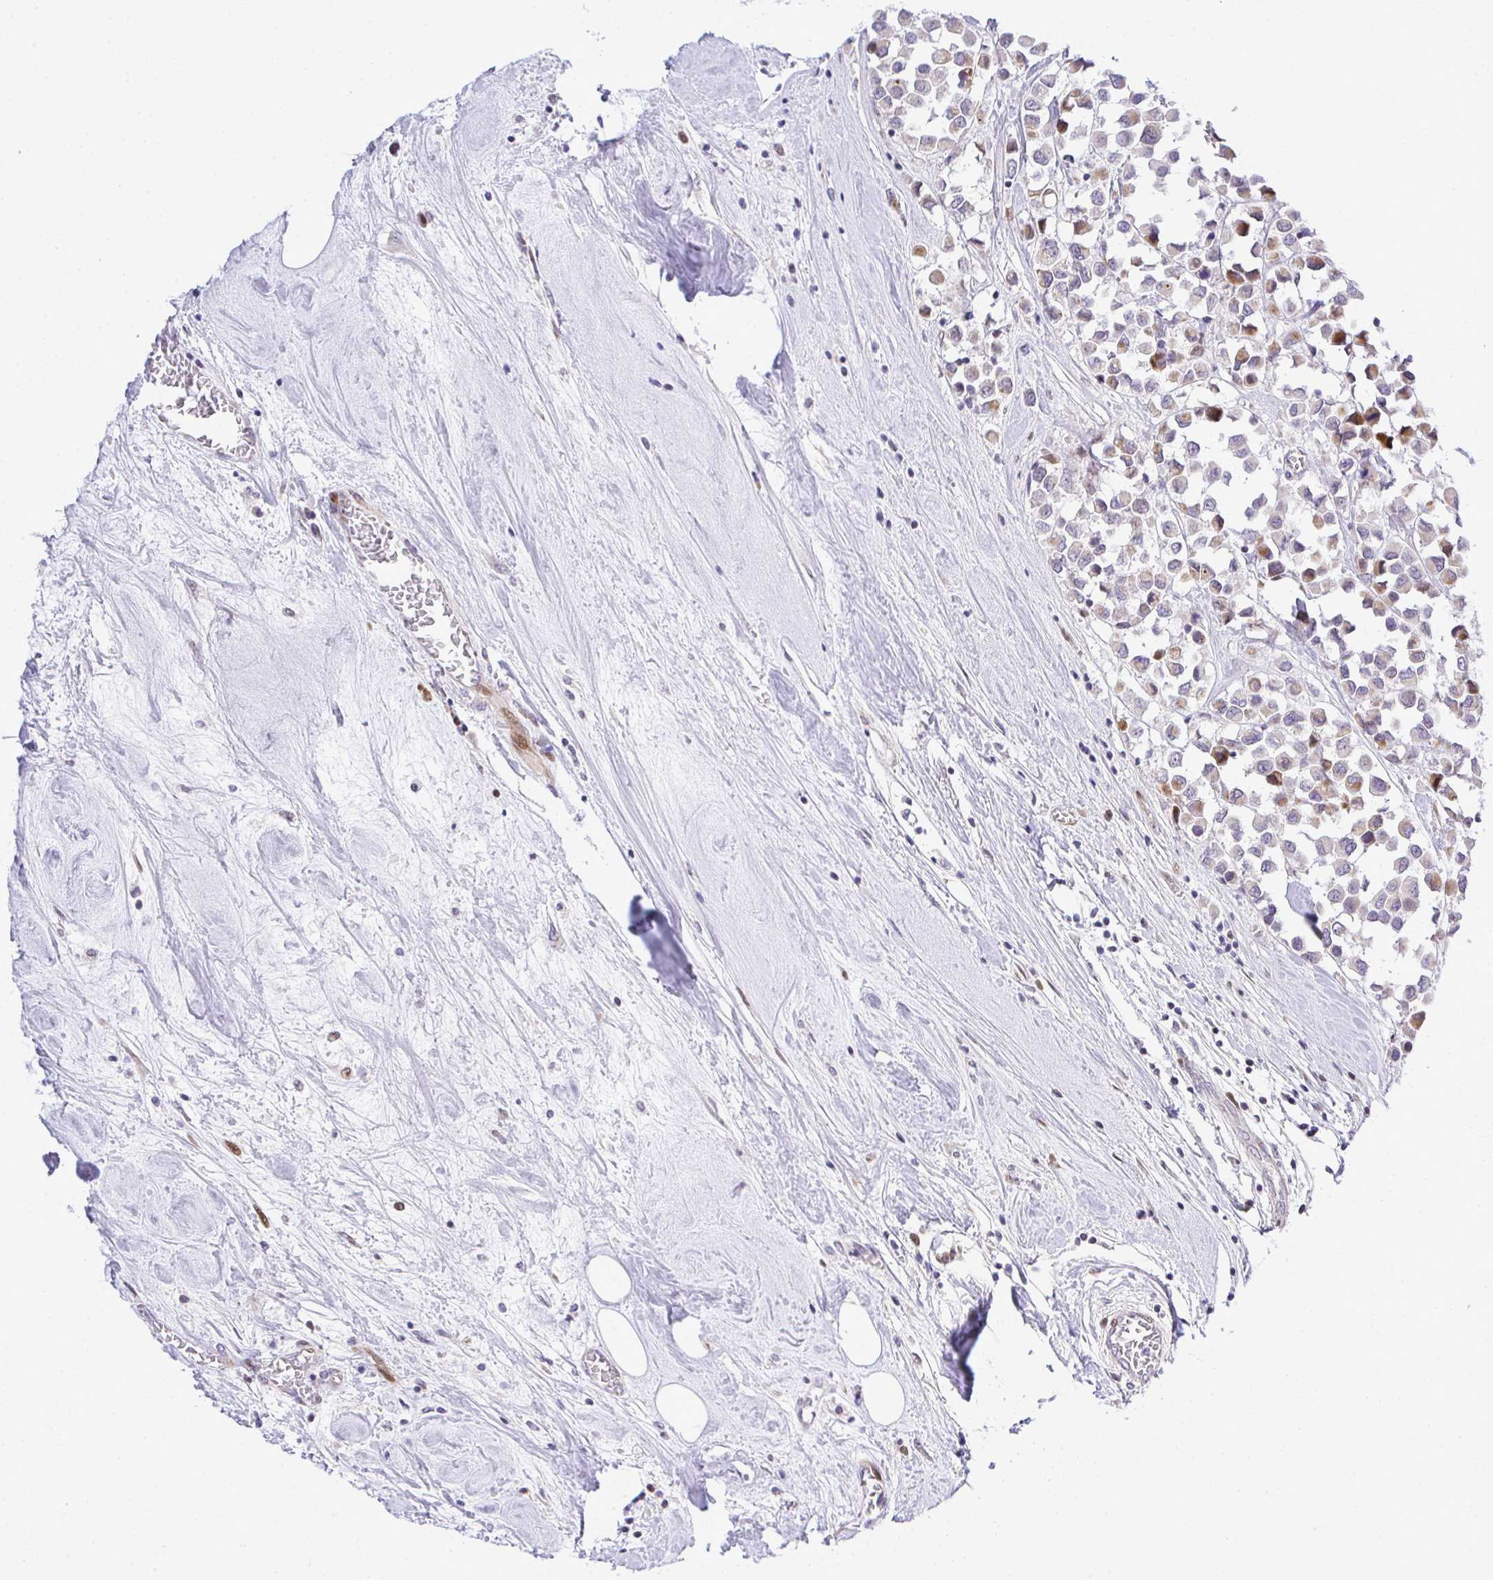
{"staining": {"intensity": "moderate", "quantity": "<25%", "location": "cytoplasmic/membranous"}, "tissue": "breast cancer", "cell_type": "Tumor cells", "image_type": "cancer", "snomed": [{"axis": "morphology", "description": "Duct carcinoma"}, {"axis": "topography", "description": "Breast"}], "caption": "Immunohistochemical staining of human breast cancer (infiltrating ductal carcinoma) exhibits low levels of moderate cytoplasmic/membranous expression in about <25% of tumor cells.", "gene": "CASTOR2", "patient": {"sex": "female", "age": 61}}